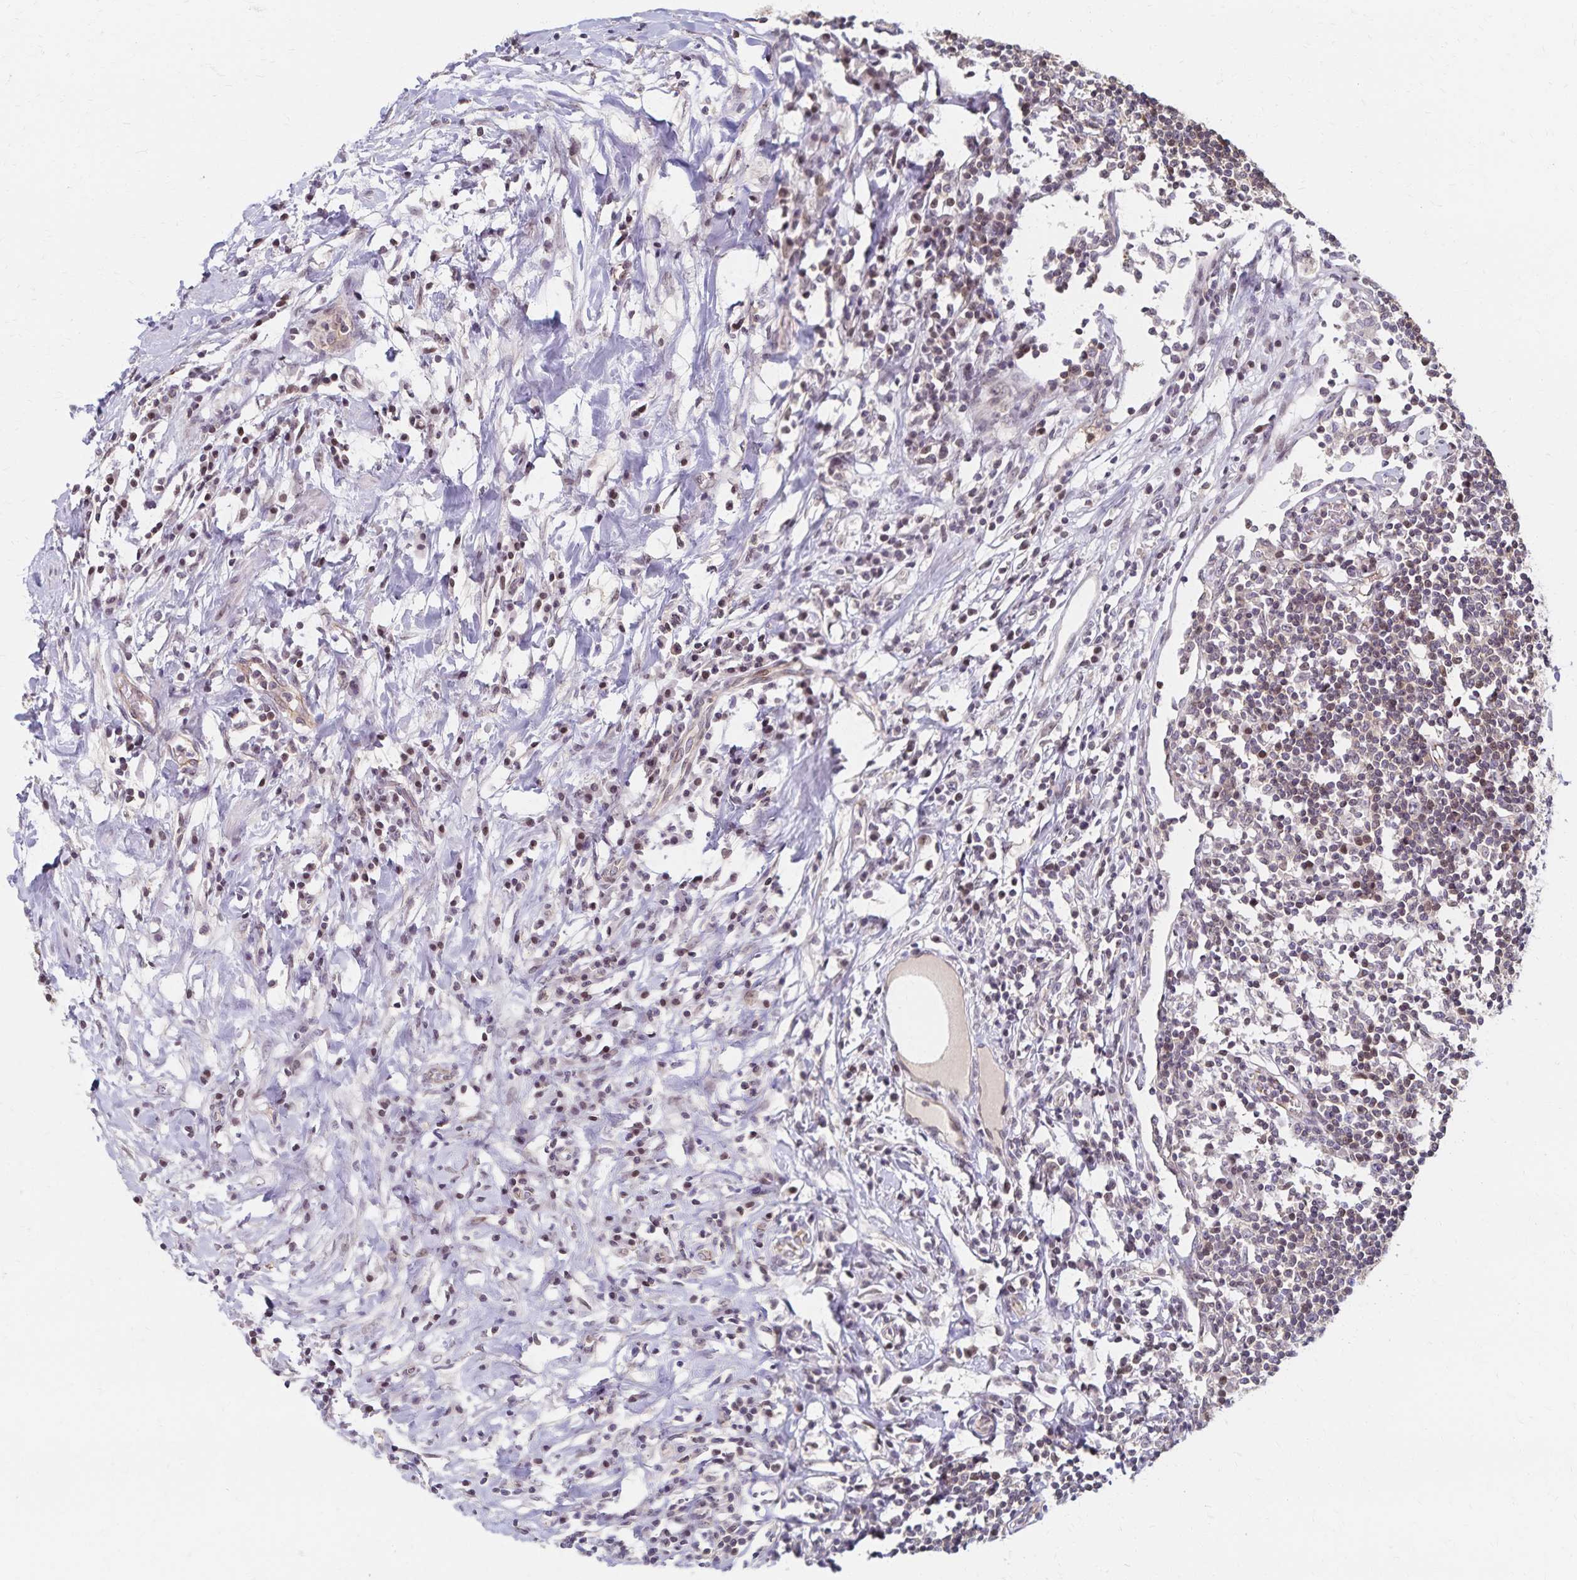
{"staining": {"intensity": "negative", "quantity": "none", "location": "none"}, "tissue": "lymph node", "cell_type": "Germinal center cells", "image_type": "normal", "snomed": [{"axis": "morphology", "description": "Normal tissue, NOS"}, {"axis": "topography", "description": "Lymph node"}], "caption": "This image is of unremarkable lymph node stained with immunohistochemistry (IHC) to label a protein in brown with the nuclei are counter-stained blue. There is no expression in germinal center cells. (DAB immunohistochemistry (IHC), high magnification).", "gene": "RAB9B", "patient": {"sex": "male", "age": 67}}